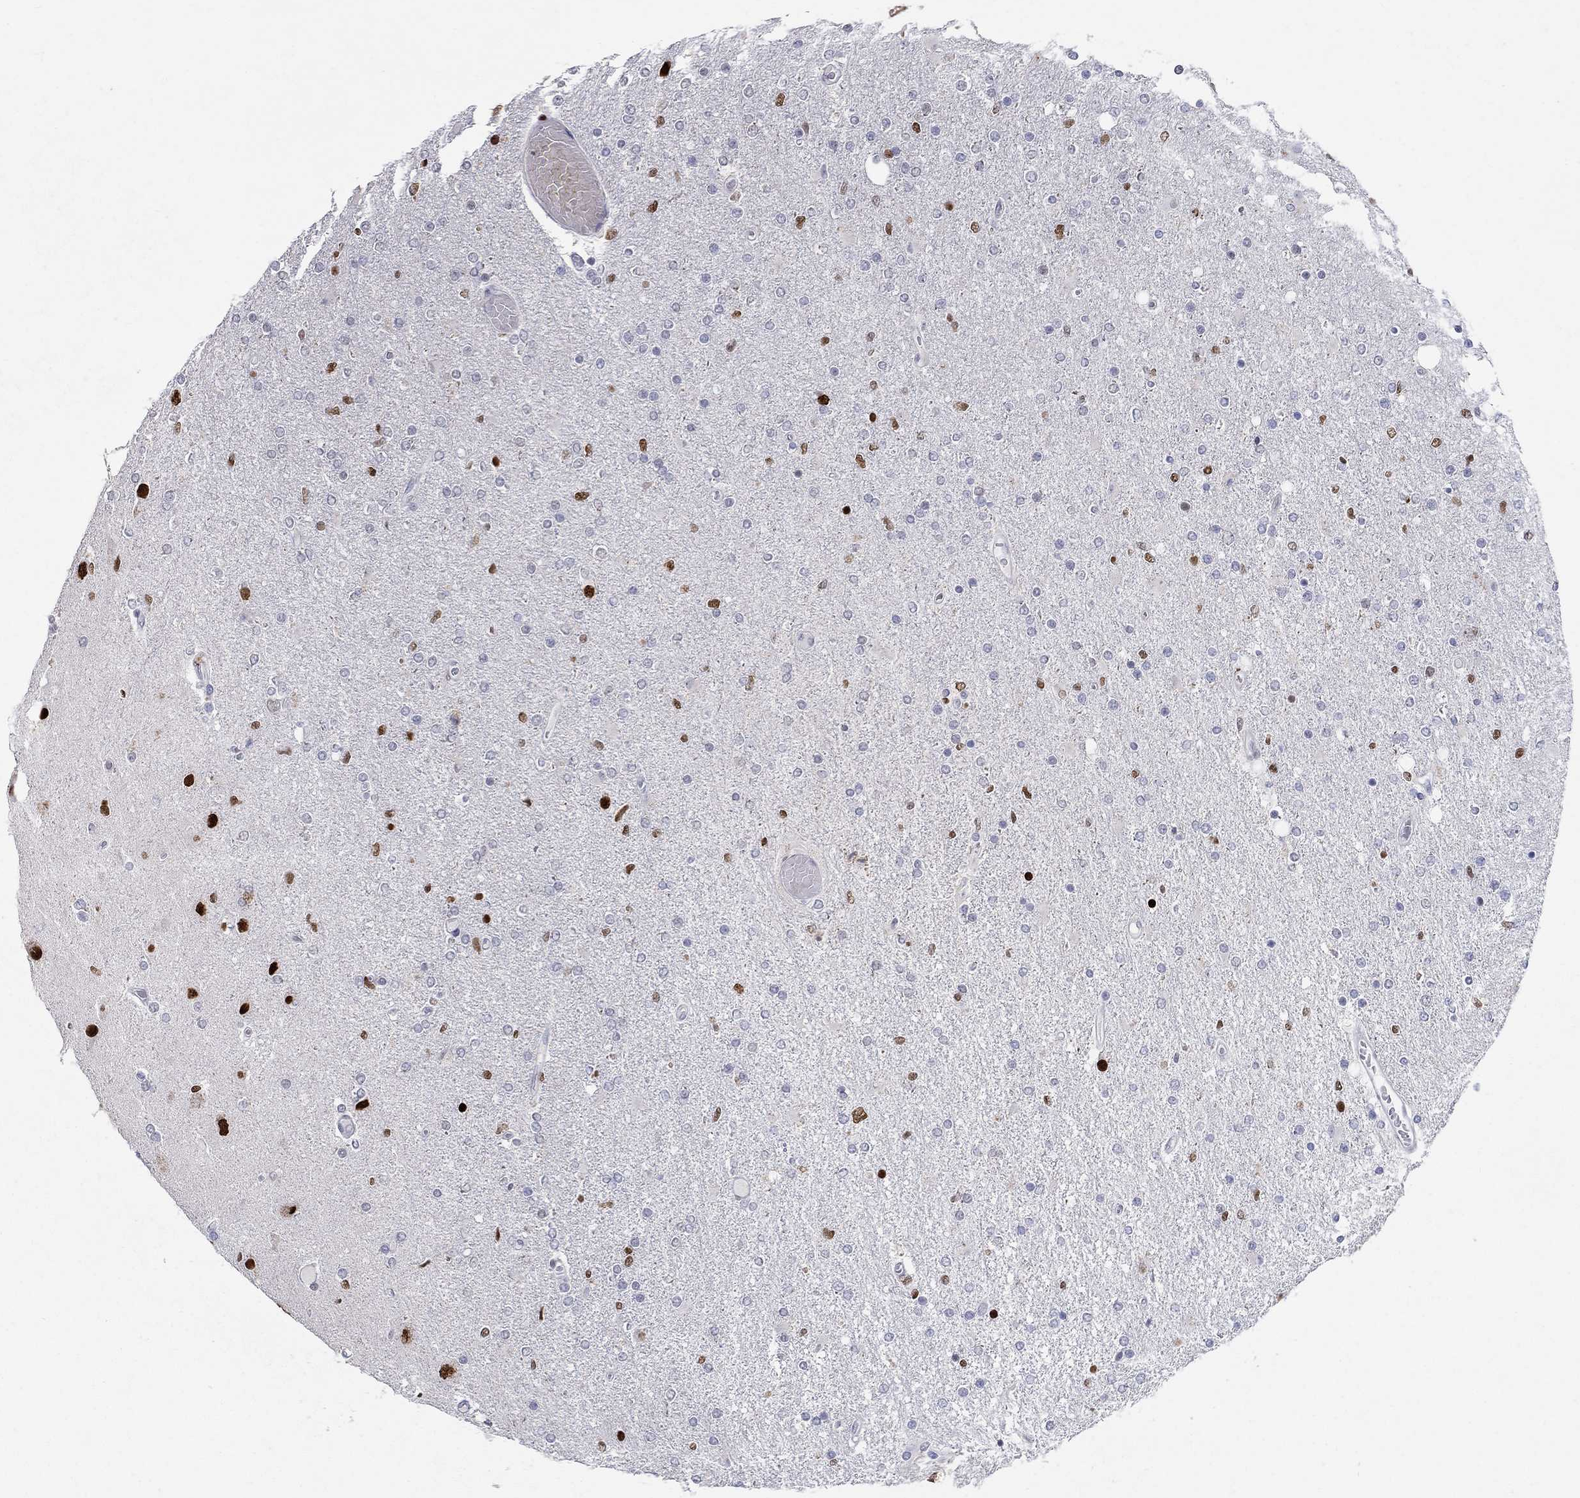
{"staining": {"intensity": "strong", "quantity": "<25%", "location": "nuclear"}, "tissue": "glioma", "cell_type": "Tumor cells", "image_type": "cancer", "snomed": [{"axis": "morphology", "description": "Glioma, malignant, High grade"}, {"axis": "topography", "description": "Cerebral cortex"}], "caption": "Immunohistochemical staining of human glioma demonstrates medium levels of strong nuclear protein staining in approximately <25% of tumor cells. The staining is performed using DAB (3,3'-diaminobenzidine) brown chromogen to label protein expression. The nuclei are counter-stained blue using hematoxylin.", "gene": "RAPGEF5", "patient": {"sex": "male", "age": 70}}